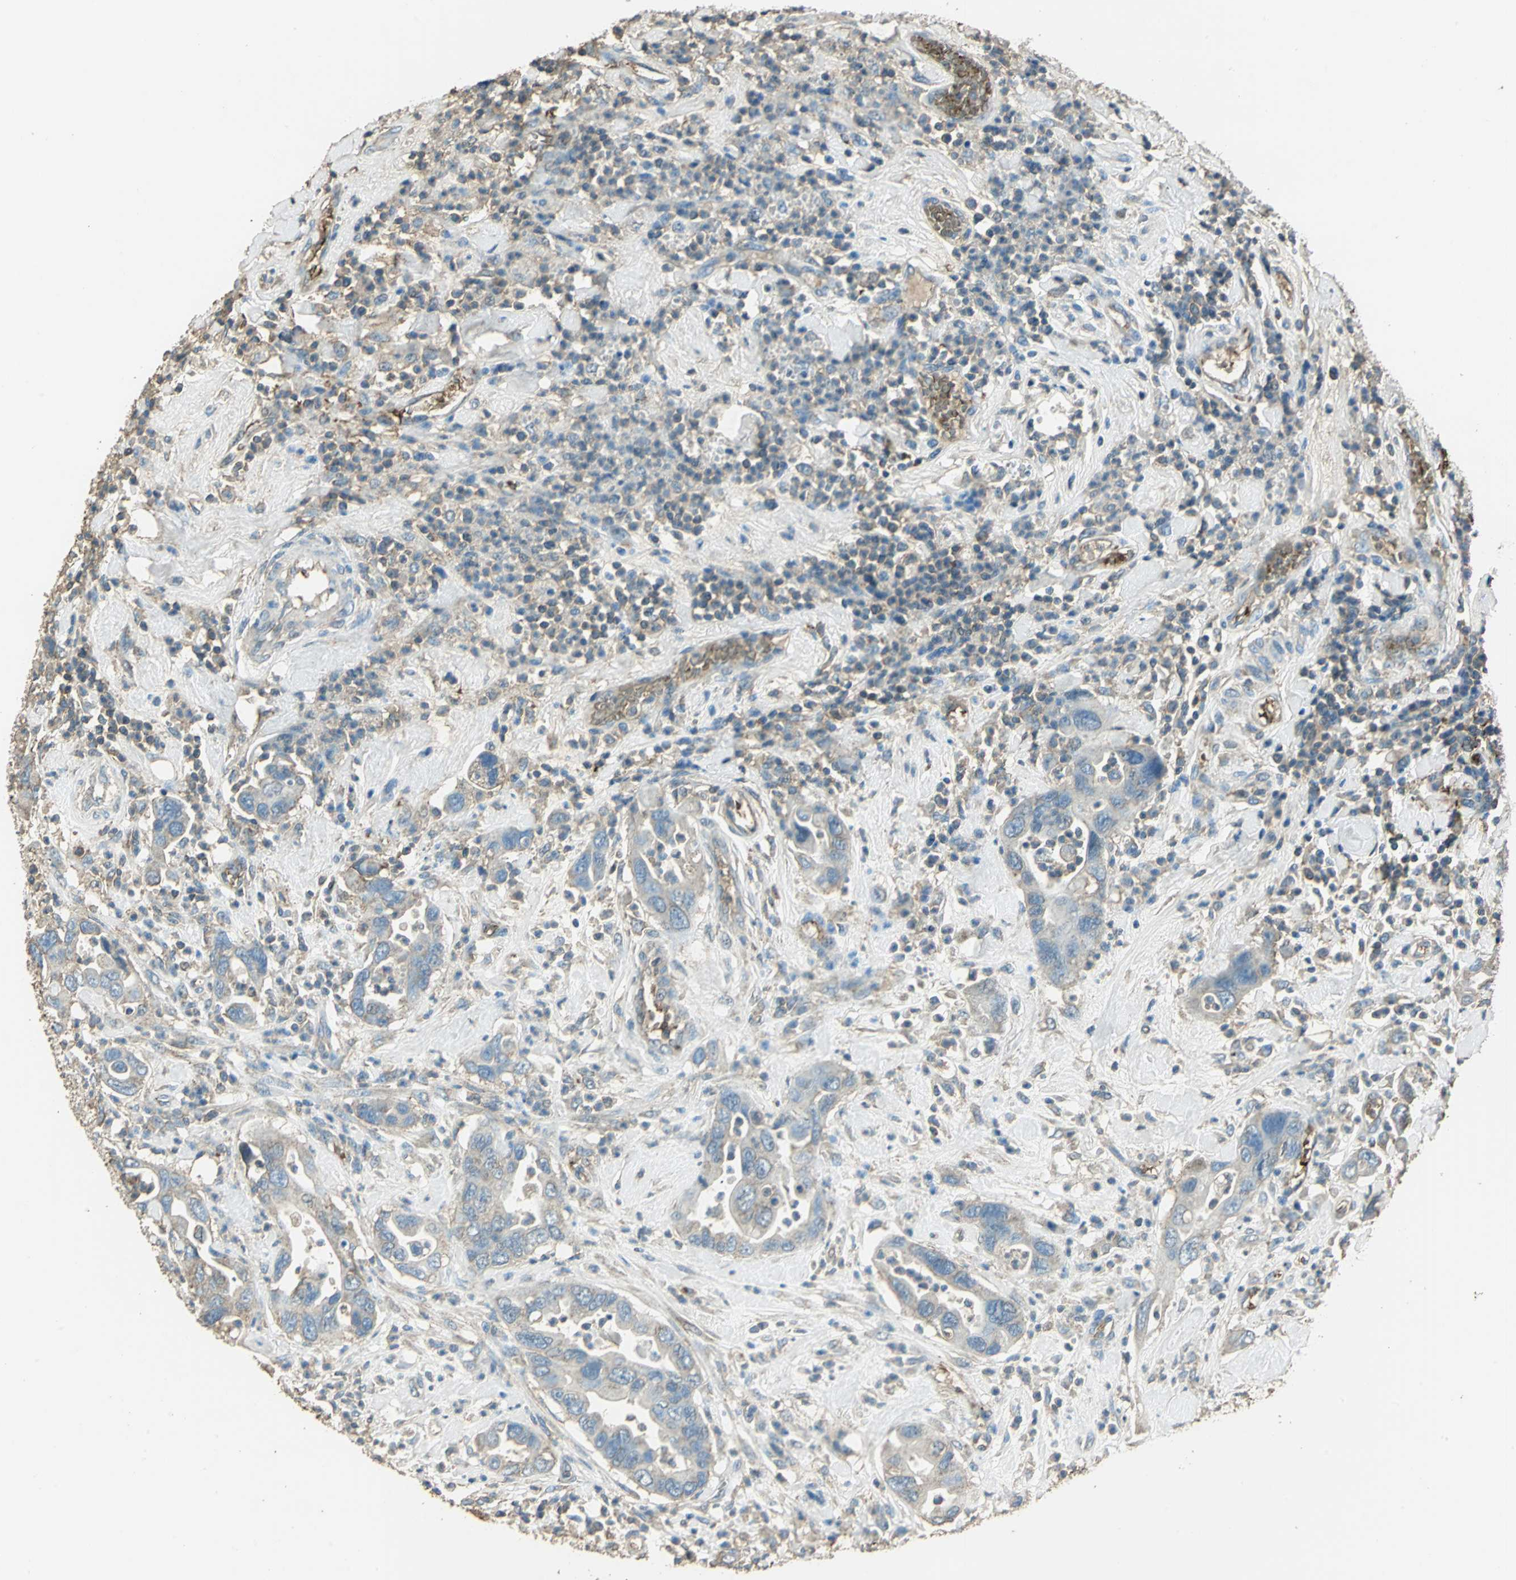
{"staining": {"intensity": "weak", "quantity": "25%-75%", "location": "cytoplasmic/membranous"}, "tissue": "pancreatic cancer", "cell_type": "Tumor cells", "image_type": "cancer", "snomed": [{"axis": "morphology", "description": "Adenocarcinoma, NOS"}, {"axis": "topography", "description": "Pancreas"}], "caption": "A photomicrograph showing weak cytoplasmic/membranous expression in approximately 25%-75% of tumor cells in pancreatic cancer, as visualized by brown immunohistochemical staining.", "gene": "TRAPPC2", "patient": {"sex": "female", "age": 71}}